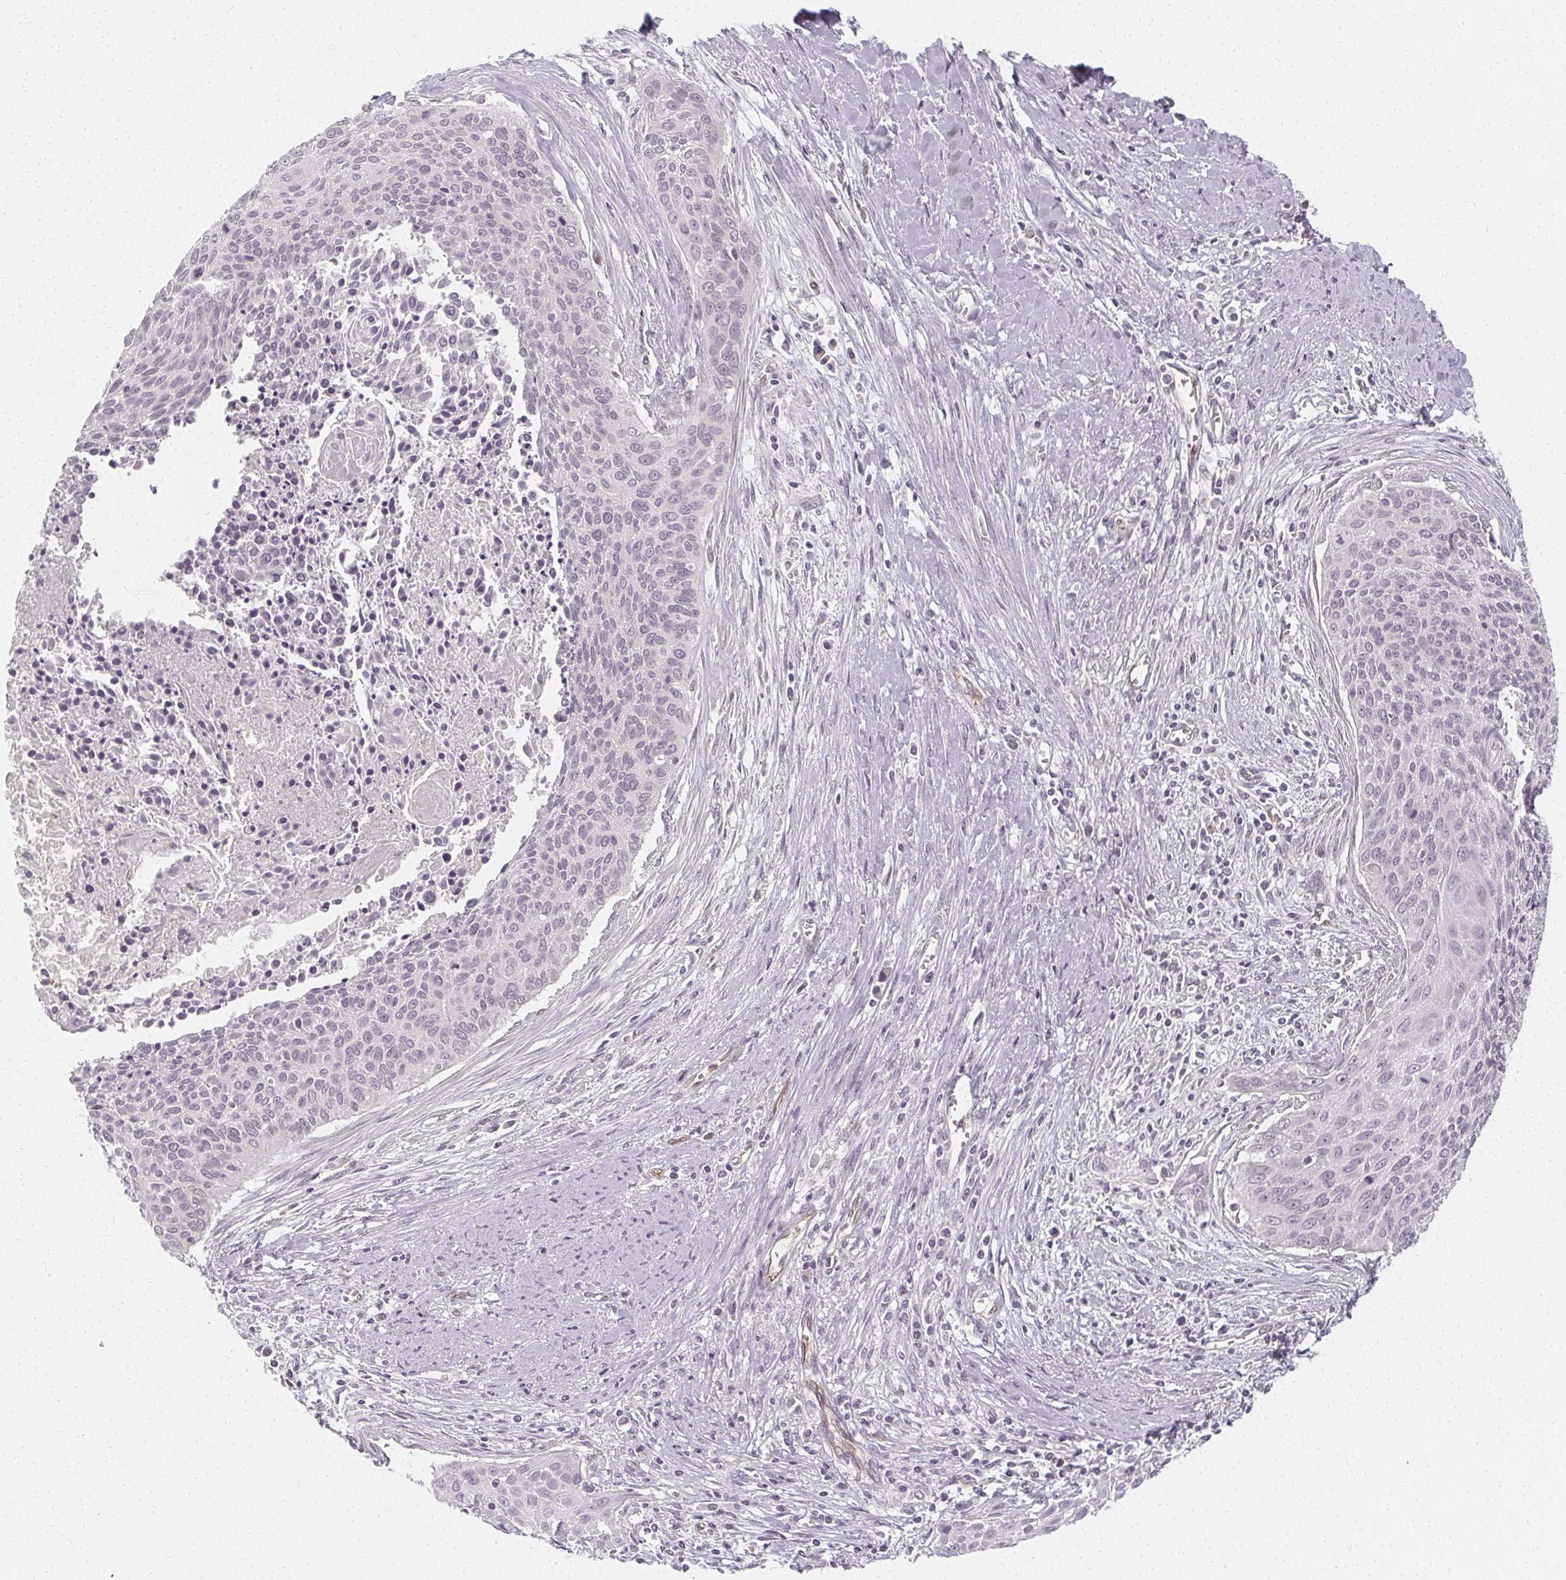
{"staining": {"intensity": "negative", "quantity": "none", "location": "none"}, "tissue": "cervical cancer", "cell_type": "Tumor cells", "image_type": "cancer", "snomed": [{"axis": "morphology", "description": "Squamous cell carcinoma, NOS"}, {"axis": "topography", "description": "Cervix"}], "caption": "Immunohistochemistry image of cervical squamous cell carcinoma stained for a protein (brown), which shows no expression in tumor cells.", "gene": "CLCNKB", "patient": {"sex": "female", "age": 55}}